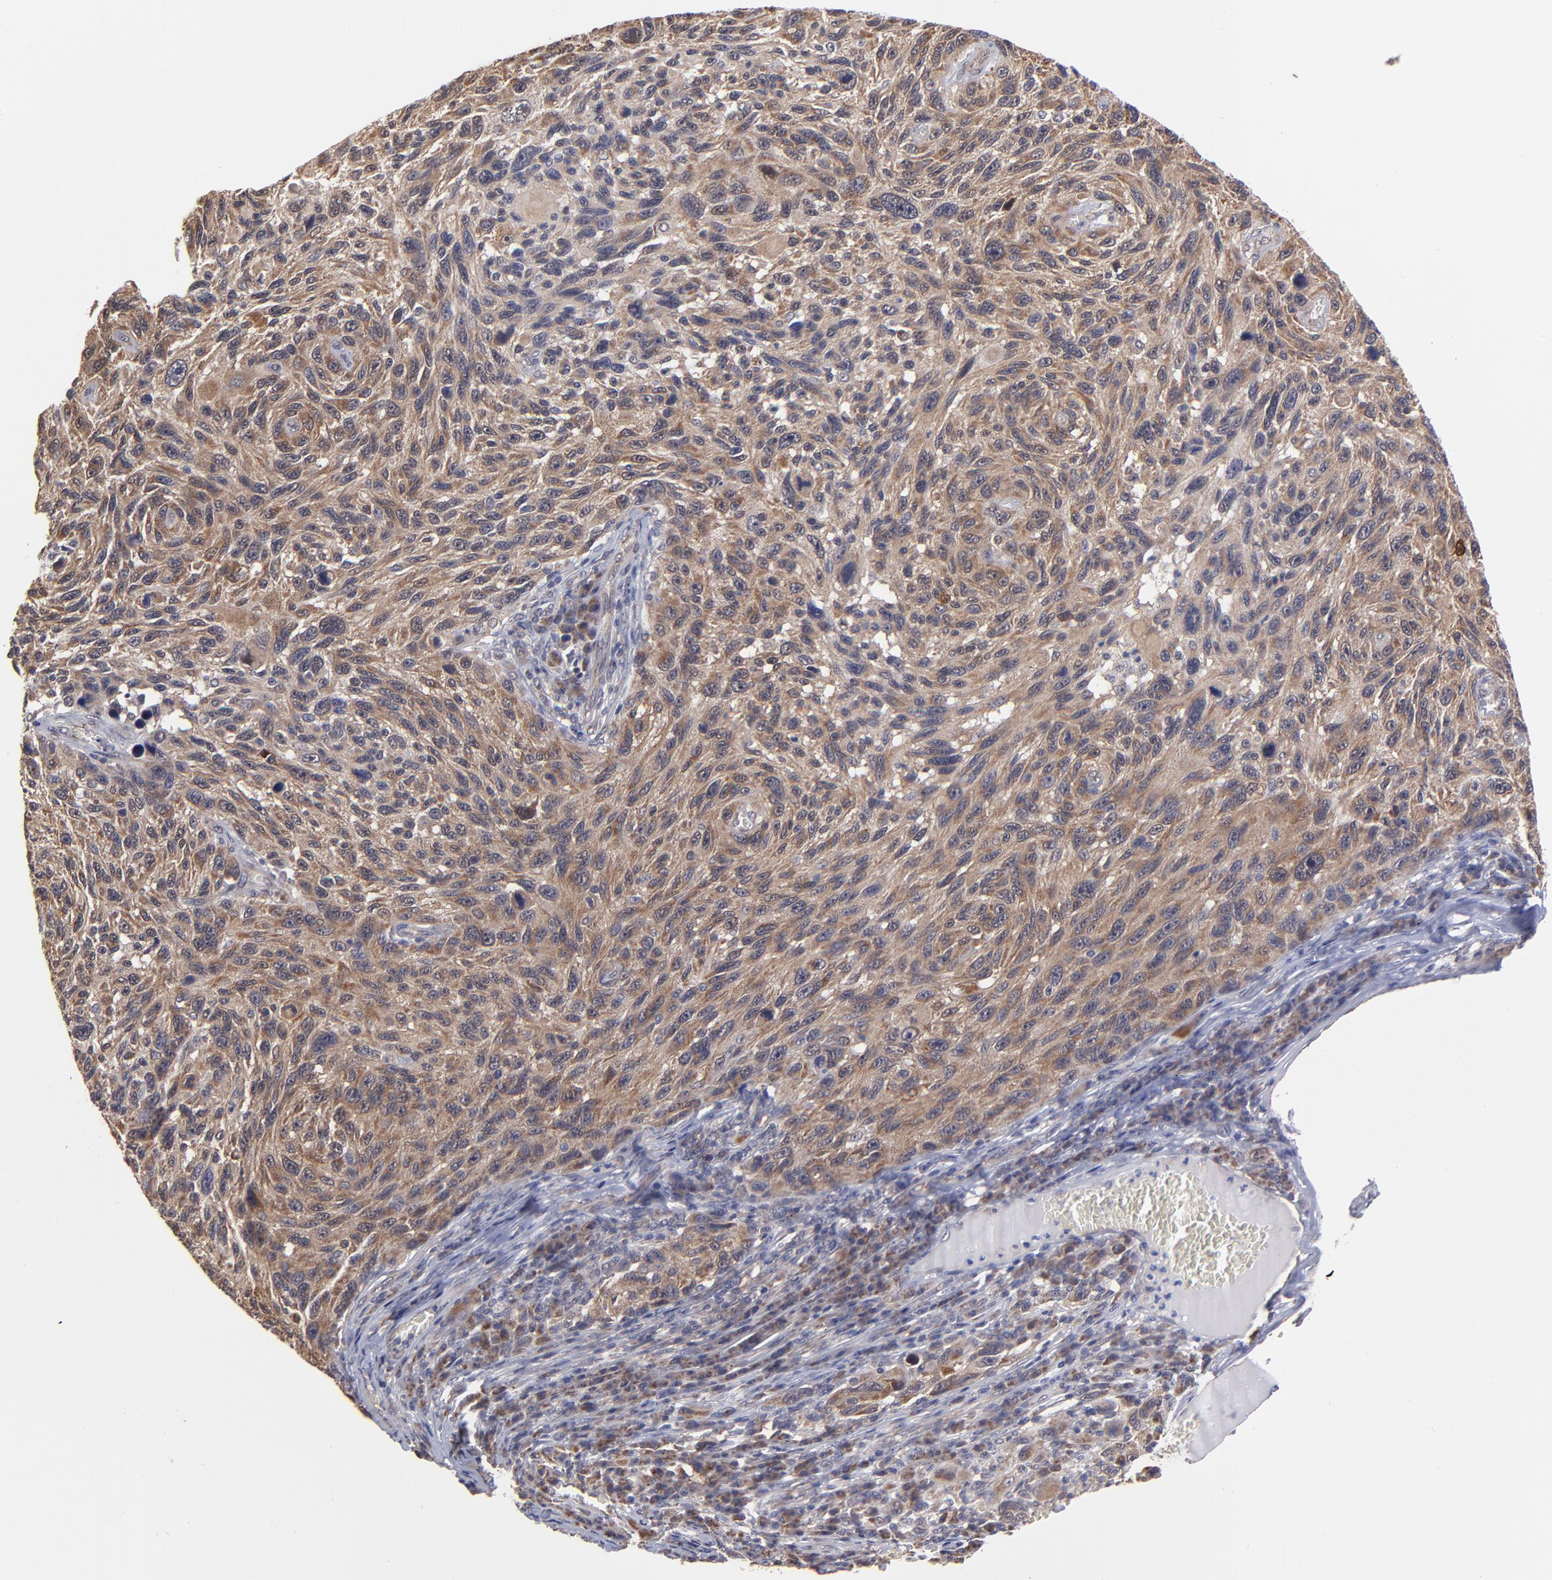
{"staining": {"intensity": "strong", "quantity": ">75%", "location": "cytoplasmic/membranous"}, "tissue": "melanoma", "cell_type": "Tumor cells", "image_type": "cancer", "snomed": [{"axis": "morphology", "description": "Malignant melanoma, NOS"}, {"axis": "topography", "description": "Skin"}], "caption": "Immunohistochemical staining of human melanoma shows strong cytoplasmic/membranous protein expression in about >75% of tumor cells.", "gene": "UBE2H", "patient": {"sex": "male", "age": 53}}